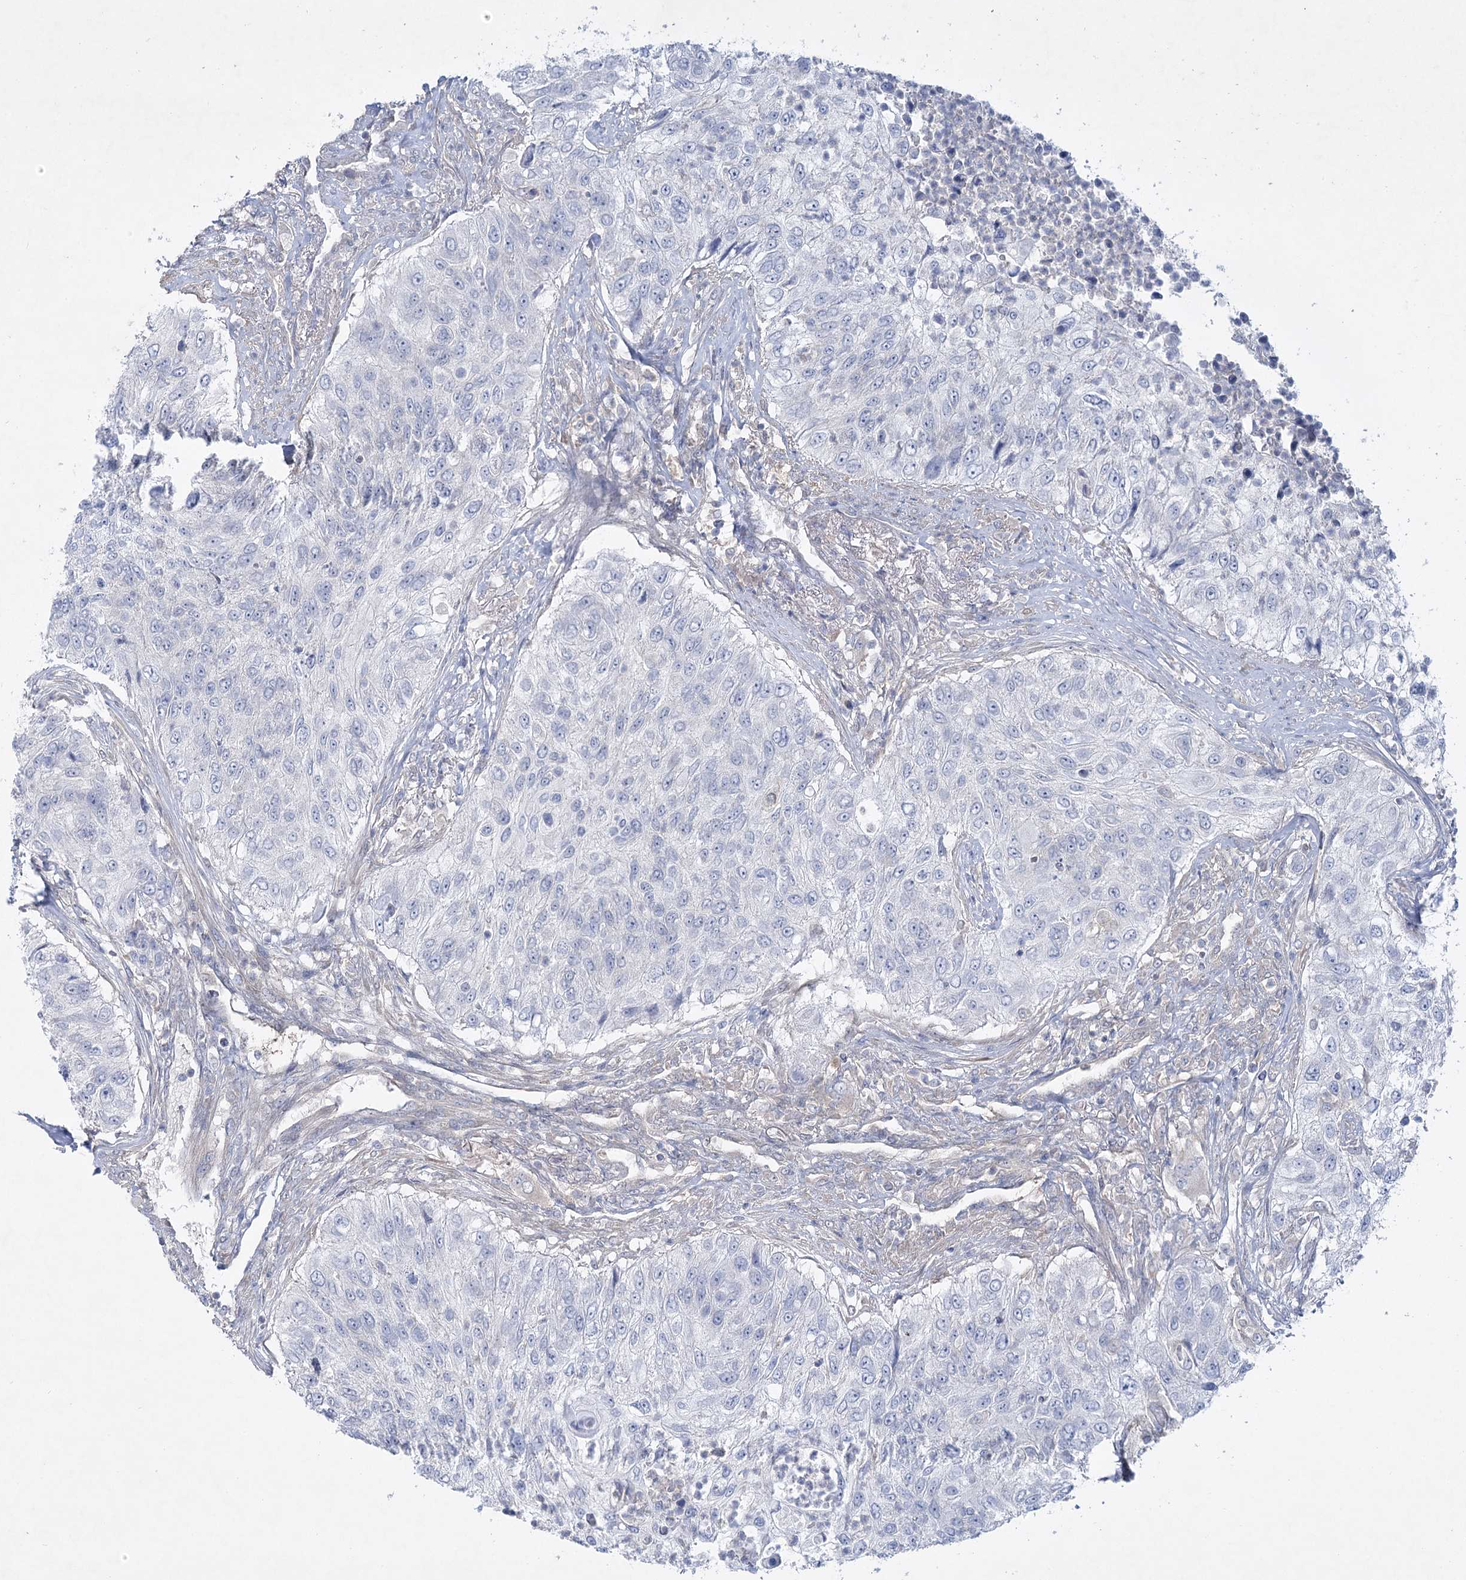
{"staining": {"intensity": "negative", "quantity": "none", "location": "none"}, "tissue": "urothelial cancer", "cell_type": "Tumor cells", "image_type": "cancer", "snomed": [{"axis": "morphology", "description": "Urothelial carcinoma, High grade"}, {"axis": "topography", "description": "Urinary bladder"}], "caption": "Immunohistochemistry micrograph of neoplastic tissue: human urothelial cancer stained with DAB reveals no significant protein positivity in tumor cells. (Brightfield microscopy of DAB immunohistochemistry at high magnification).", "gene": "AAMDC", "patient": {"sex": "female", "age": 60}}